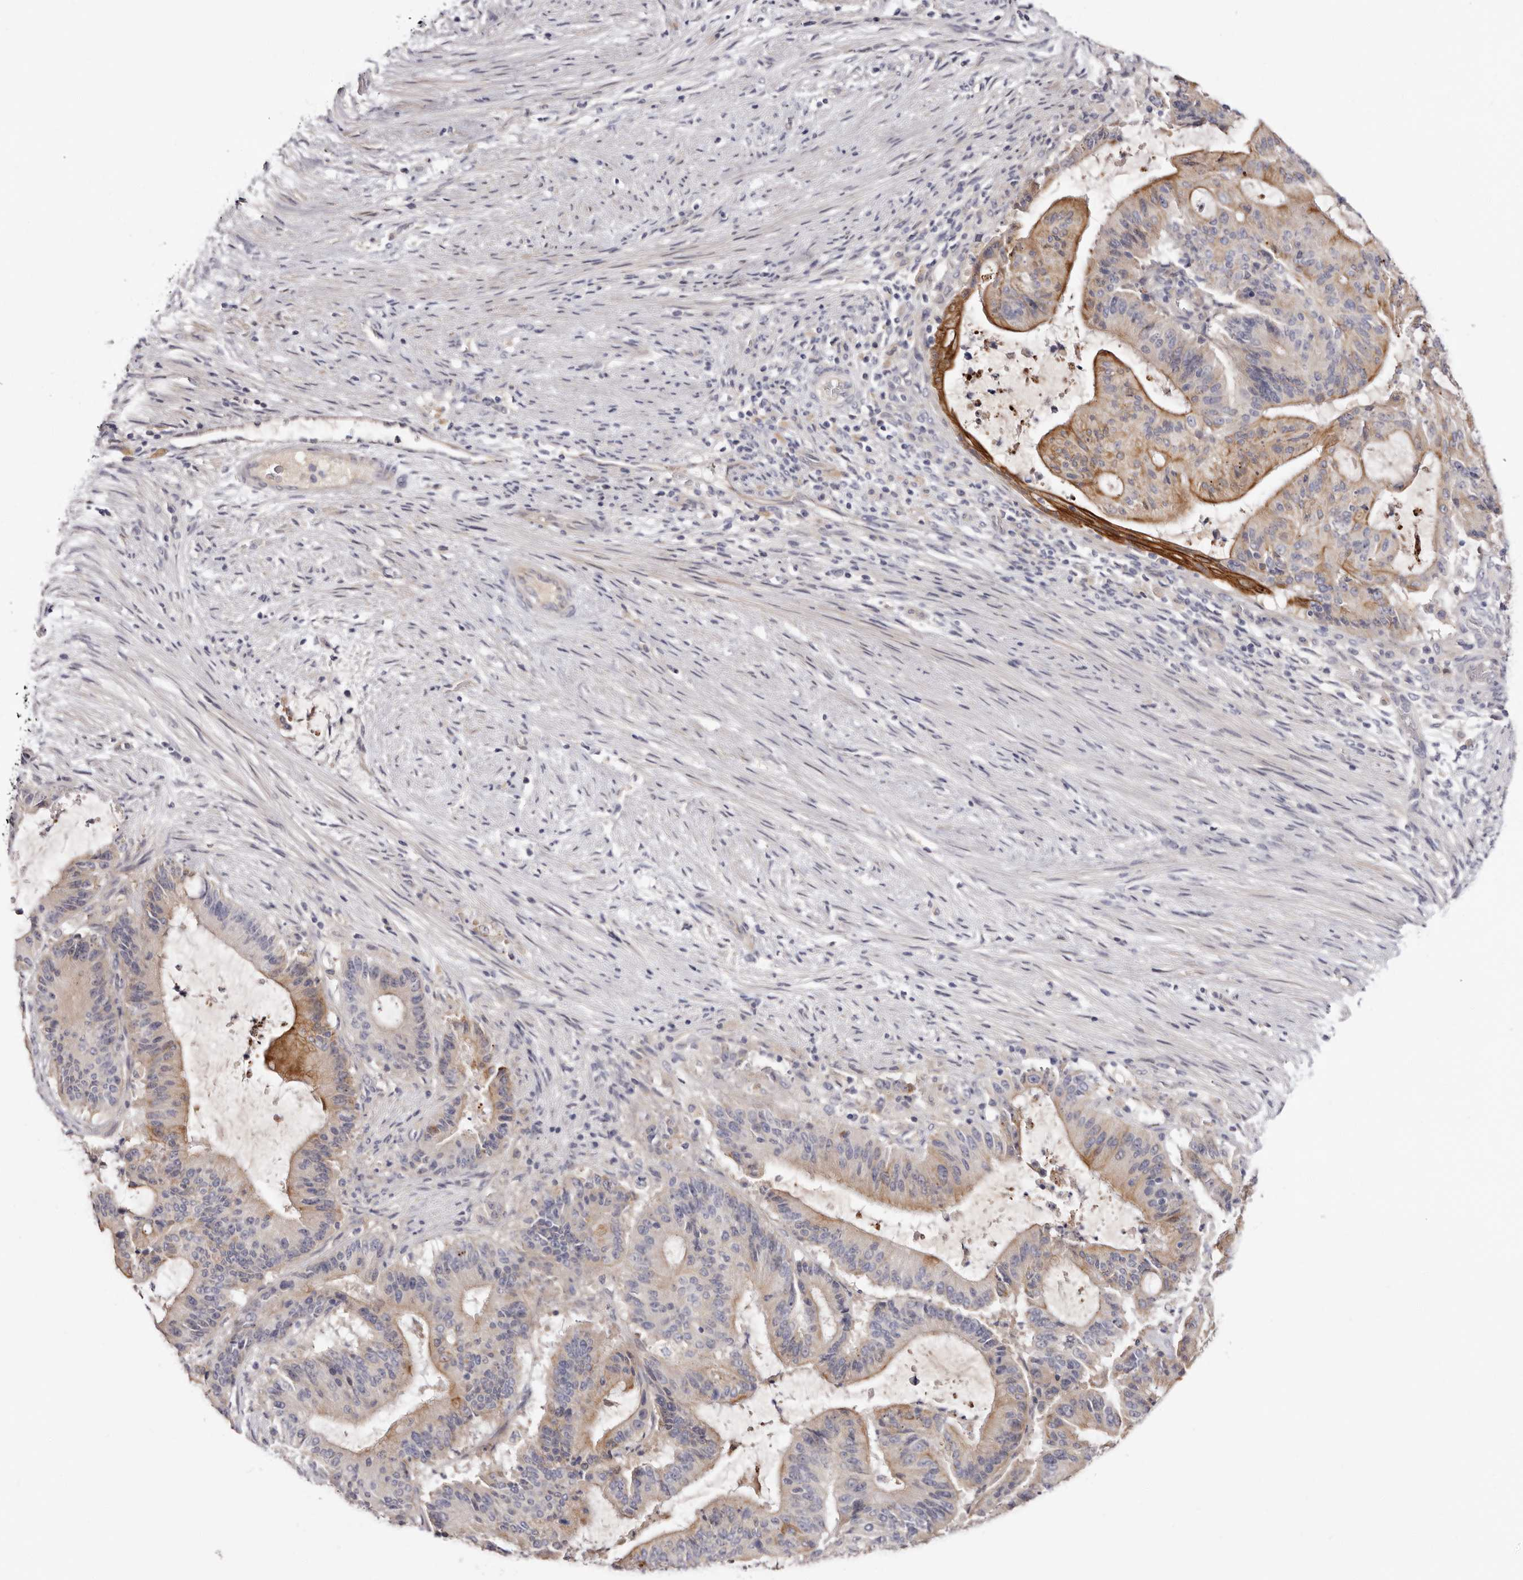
{"staining": {"intensity": "moderate", "quantity": "25%-75%", "location": "cytoplasmic/membranous"}, "tissue": "liver cancer", "cell_type": "Tumor cells", "image_type": "cancer", "snomed": [{"axis": "morphology", "description": "Normal tissue, NOS"}, {"axis": "morphology", "description": "Cholangiocarcinoma"}, {"axis": "topography", "description": "Liver"}, {"axis": "topography", "description": "Peripheral nerve tissue"}], "caption": "Liver cancer (cholangiocarcinoma) was stained to show a protein in brown. There is medium levels of moderate cytoplasmic/membranous expression in about 25%-75% of tumor cells.", "gene": "STK16", "patient": {"sex": "female", "age": 73}}